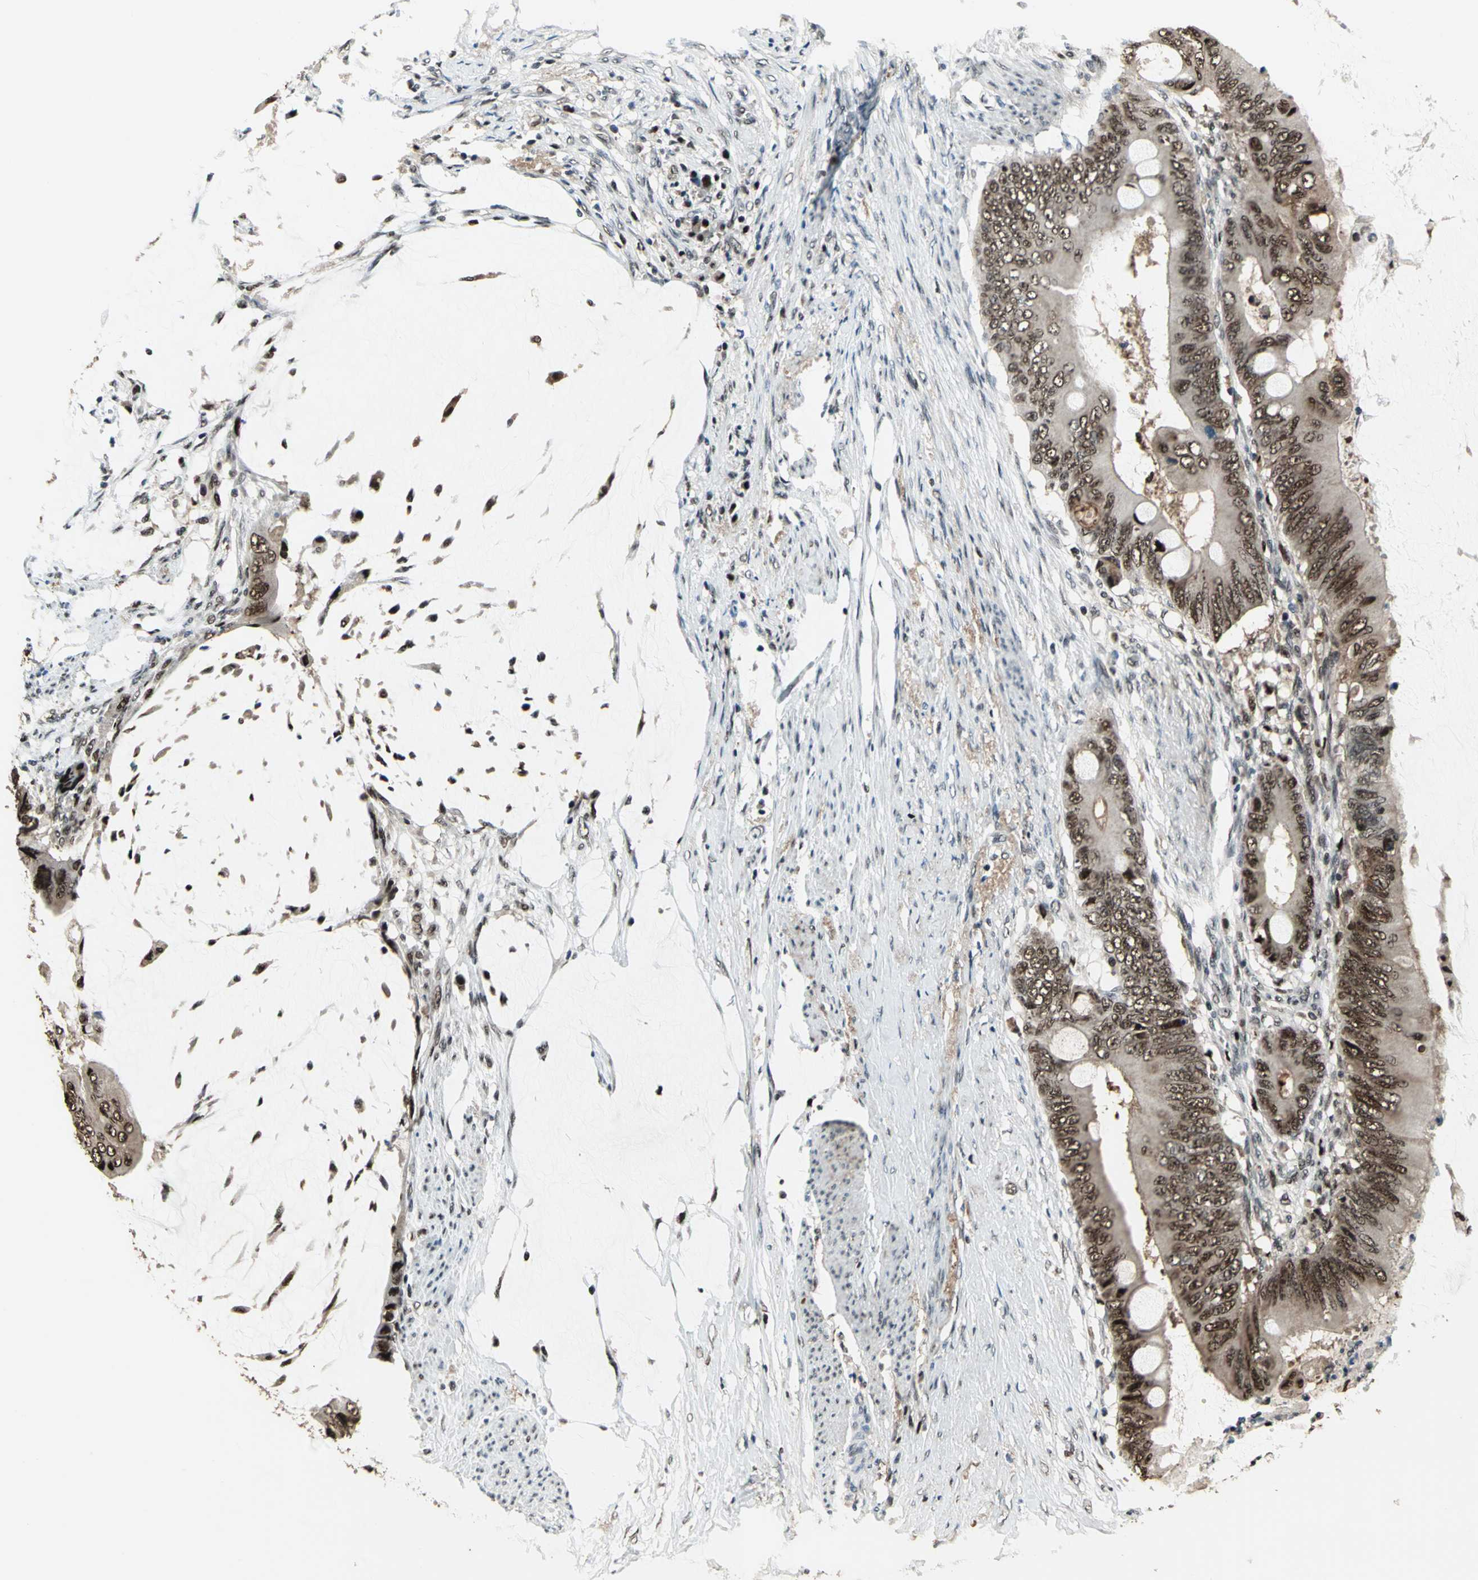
{"staining": {"intensity": "moderate", "quantity": "25%-75%", "location": "nuclear"}, "tissue": "colorectal cancer", "cell_type": "Tumor cells", "image_type": "cancer", "snomed": [{"axis": "morphology", "description": "Normal tissue, NOS"}, {"axis": "morphology", "description": "Adenocarcinoma, NOS"}, {"axis": "topography", "description": "Rectum"}, {"axis": "topography", "description": "Peripheral nerve tissue"}], "caption": "Immunohistochemistry staining of colorectal adenocarcinoma, which exhibits medium levels of moderate nuclear staining in about 25%-75% of tumor cells indicating moderate nuclear protein staining. The staining was performed using DAB (brown) for protein detection and nuclei were counterstained in hematoxylin (blue).", "gene": "MIS18BP1", "patient": {"sex": "female", "age": 77}}